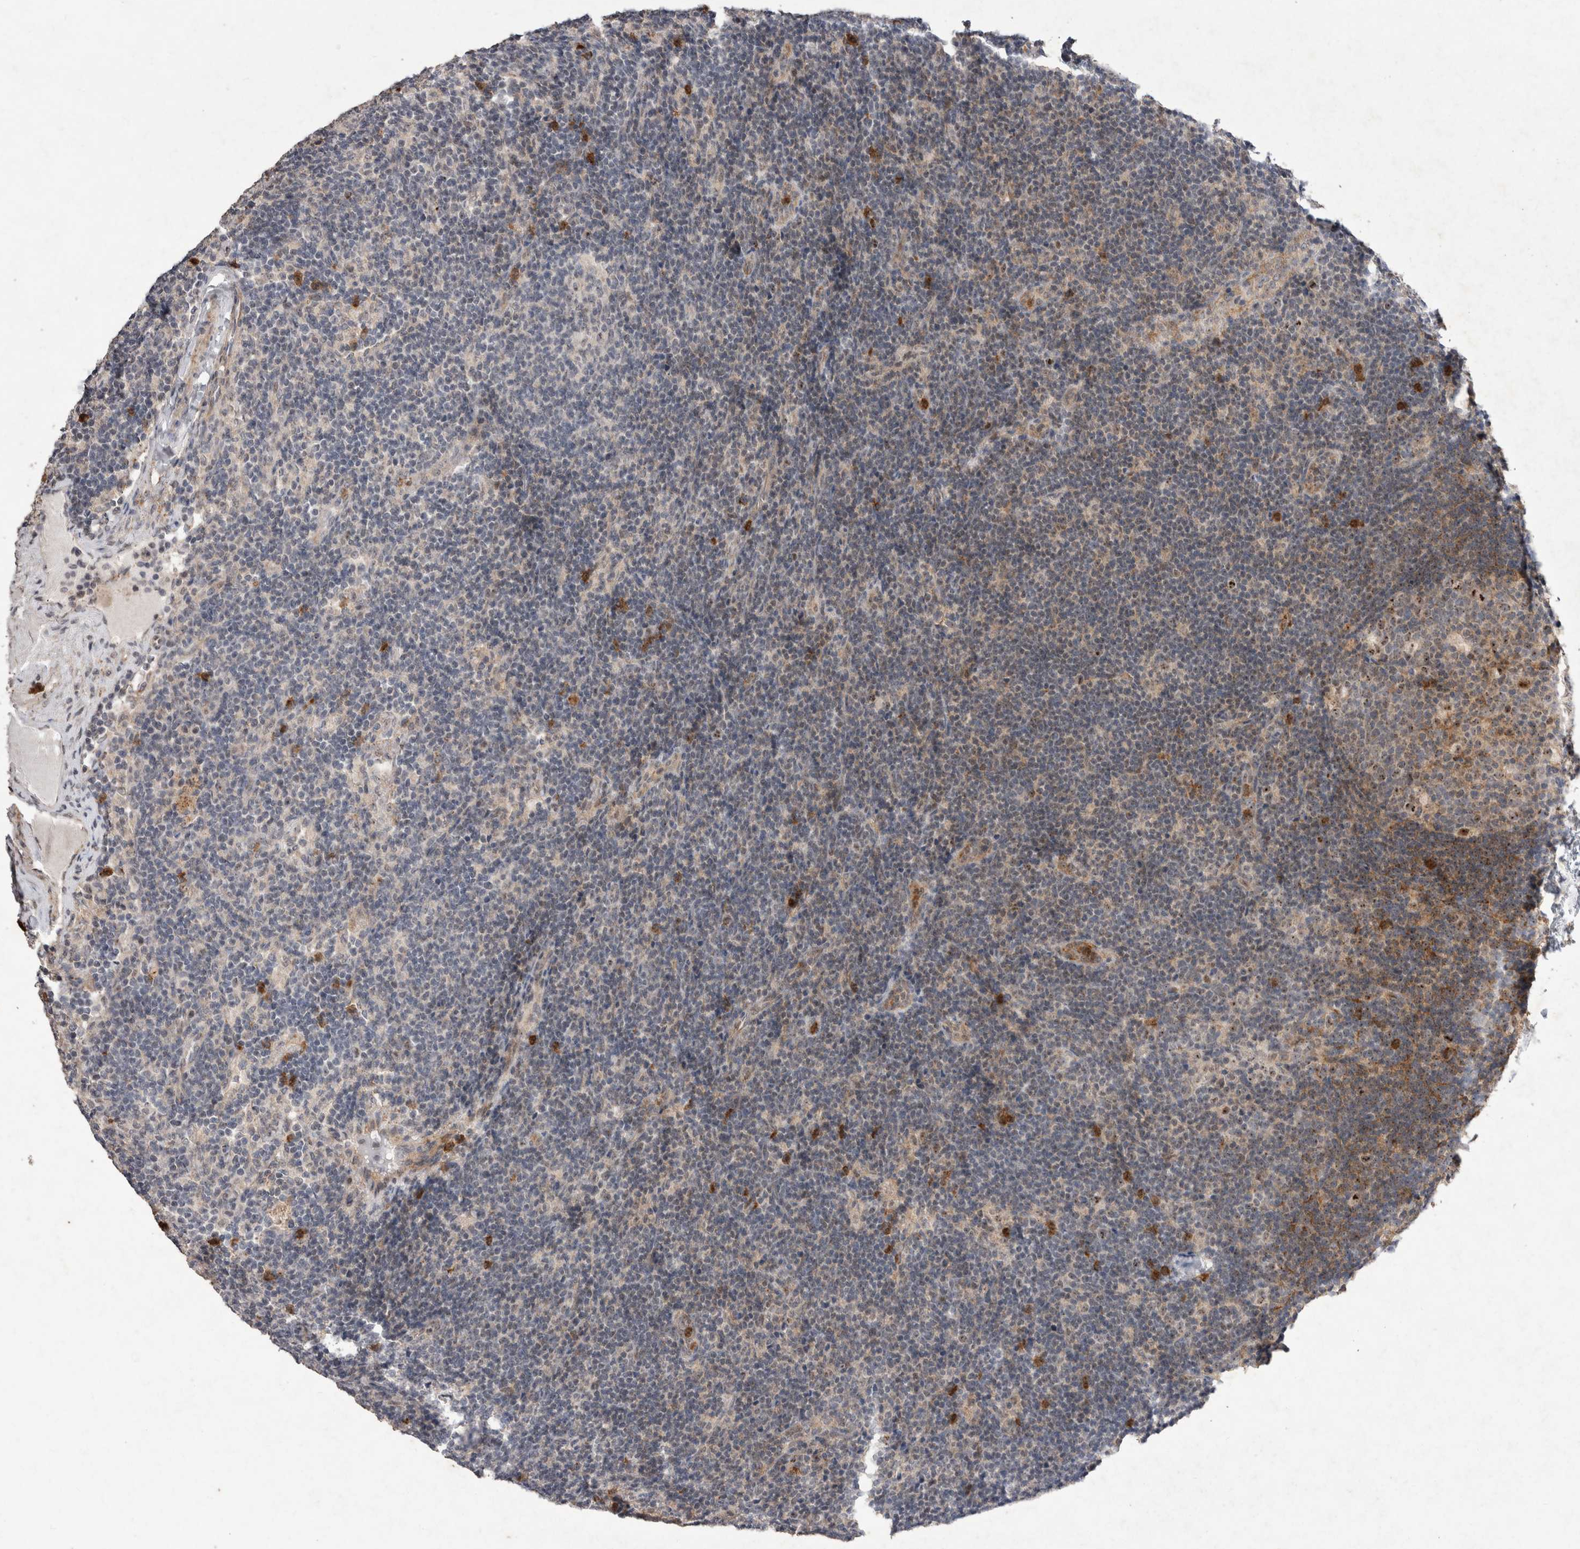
{"staining": {"intensity": "moderate", "quantity": "<25%", "location": "cytoplasmic/membranous,nuclear"}, "tissue": "lymph node", "cell_type": "Germinal center cells", "image_type": "normal", "snomed": [{"axis": "morphology", "description": "Normal tissue, NOS"}, {"axis": "topography", "description": "Lymph node"}], "caption": "The histopathology image displays staining of unremarkable lymph node, revealing moderate cytoplasmic/membranous,nuclear protein expression (brown color) within germinal center cells.", "gene": "STK11", "patient": {"sex": "female", "age": 22}}